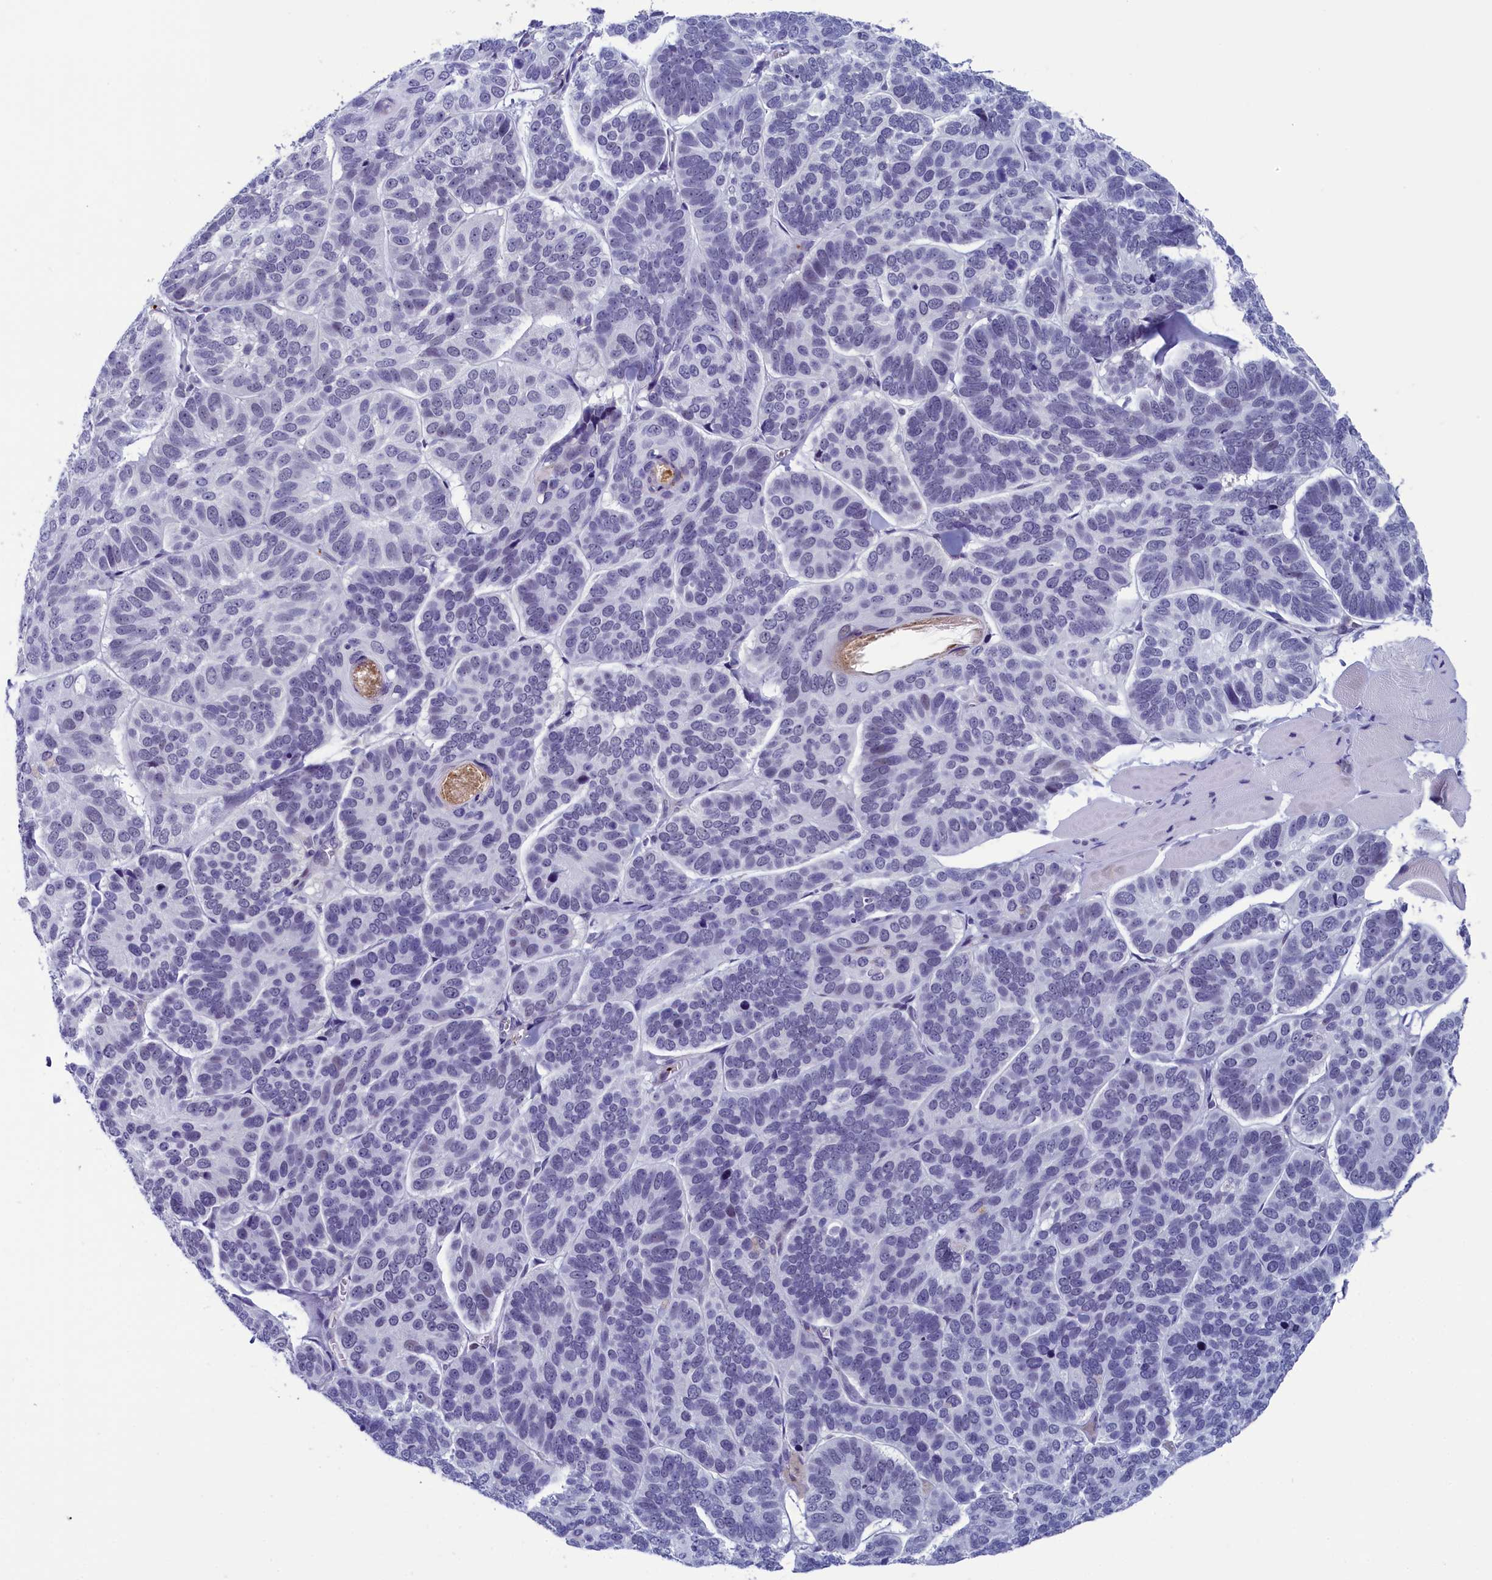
{"staining": {"intensity": "negative", "quantity": "none", "location": "none"}, "tissue": "skin cancer", "cell_type": "Tumor cells", "image_type": "cancer", "snomed": [{"axis": "morphology", "description": "Basal cell carcinoma"}, {"axis": "topography", "description": "Skin"}], "caption": "Tumor cells show no significant expression in skin cancer.", "gene": "AIFM2", "patient": {"sex": "male", "age": 62}}